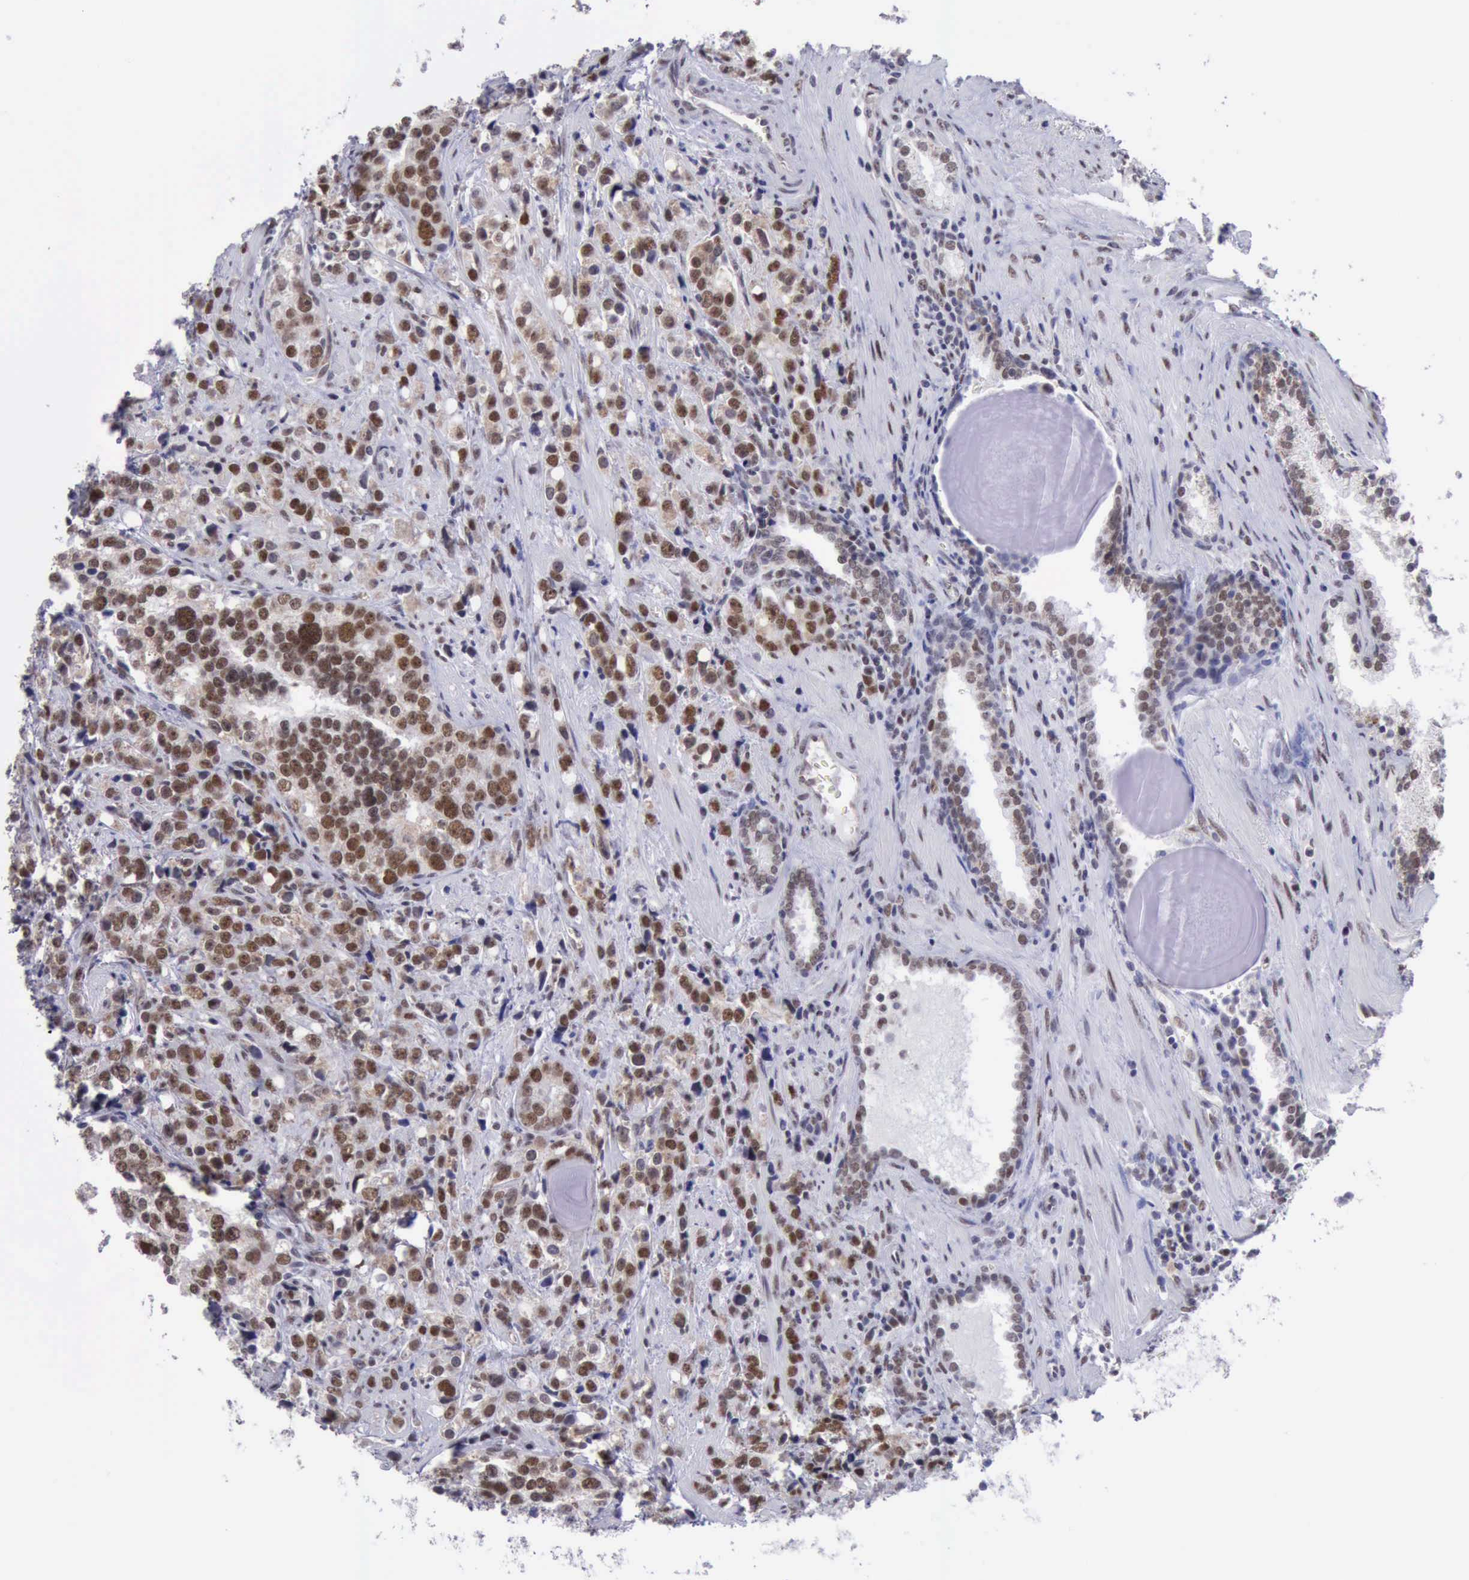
{"staining": {"intensity": "strong", "quantity": "25%-75%", "location": "nuclear"}, "tissue": "prostate cancer", "cell_type": "Tumor cells", "image_type": "cancer", "snomed": [{"axis": "morphology", "description": "Adenocarcinoma, High grade"}, {"axis": "topography", "description": "Prostate"}], "caption": "Prostate cancer stained with DAB IHC displays high levels of strong nuclear expression in about 25%-75% of tumor cells.", "gene": "ERCC4", "patient": {"sex": "male", "age": 71}}